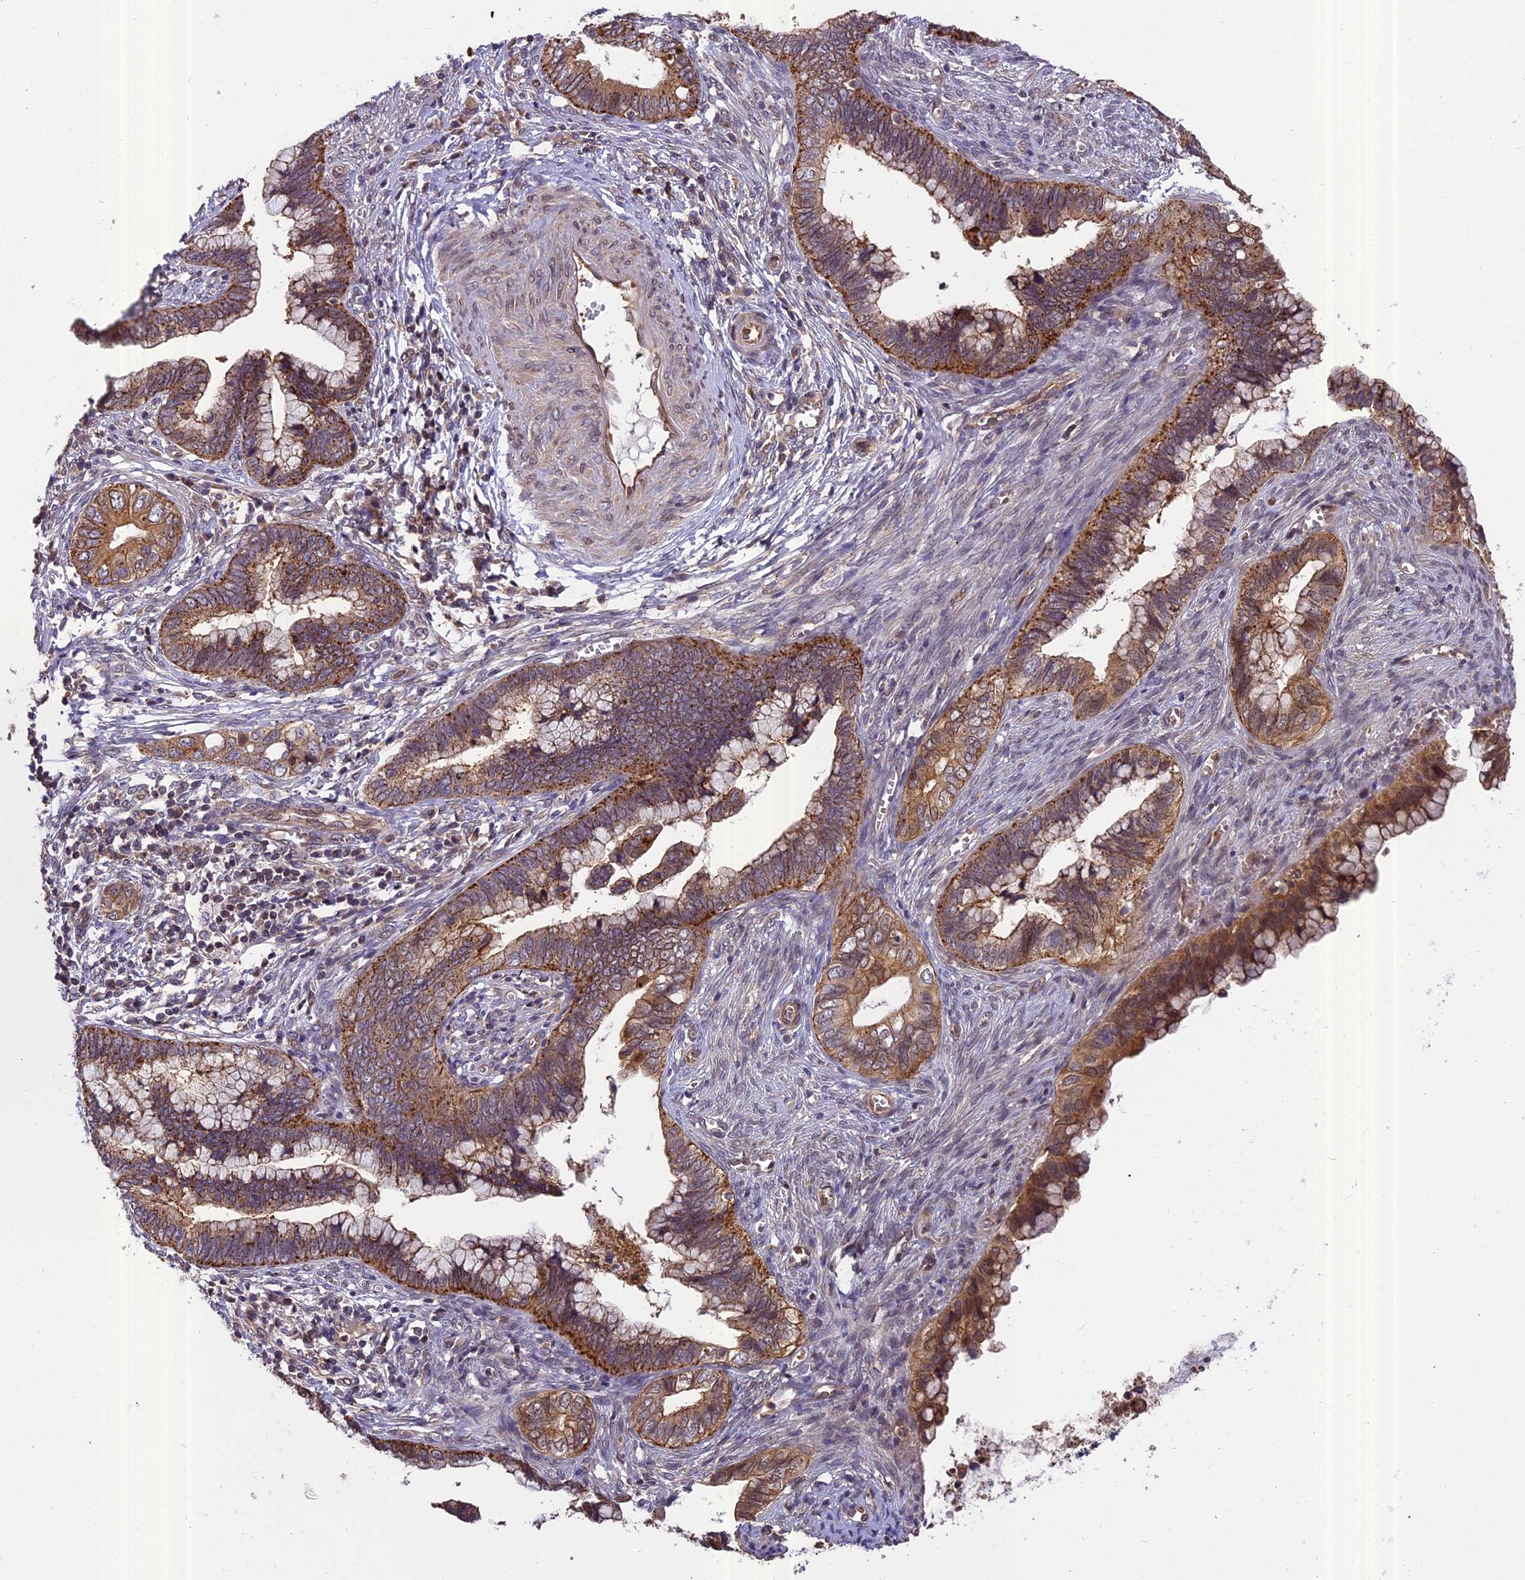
{"staining": {"intensity": "strong", "quantity": ">75%", "location": "cytoplasmic/membranous"}, "tissue": "cervical cancer", "cell_type": "Tumor cells", "image_type": "cancer", "snomed": [{"axis": "morphology", "description": "Adenocarcinoma, NOS"}, {"axis": "topography", "description": "Cervix"}], "caption": "A brown stain labels strong cytoplasmic/membranous positivity of a protein in human cervical cancer tumor cells.", "gene": "CHMP2A", "patient": {"sex": "female", "age": 44}}